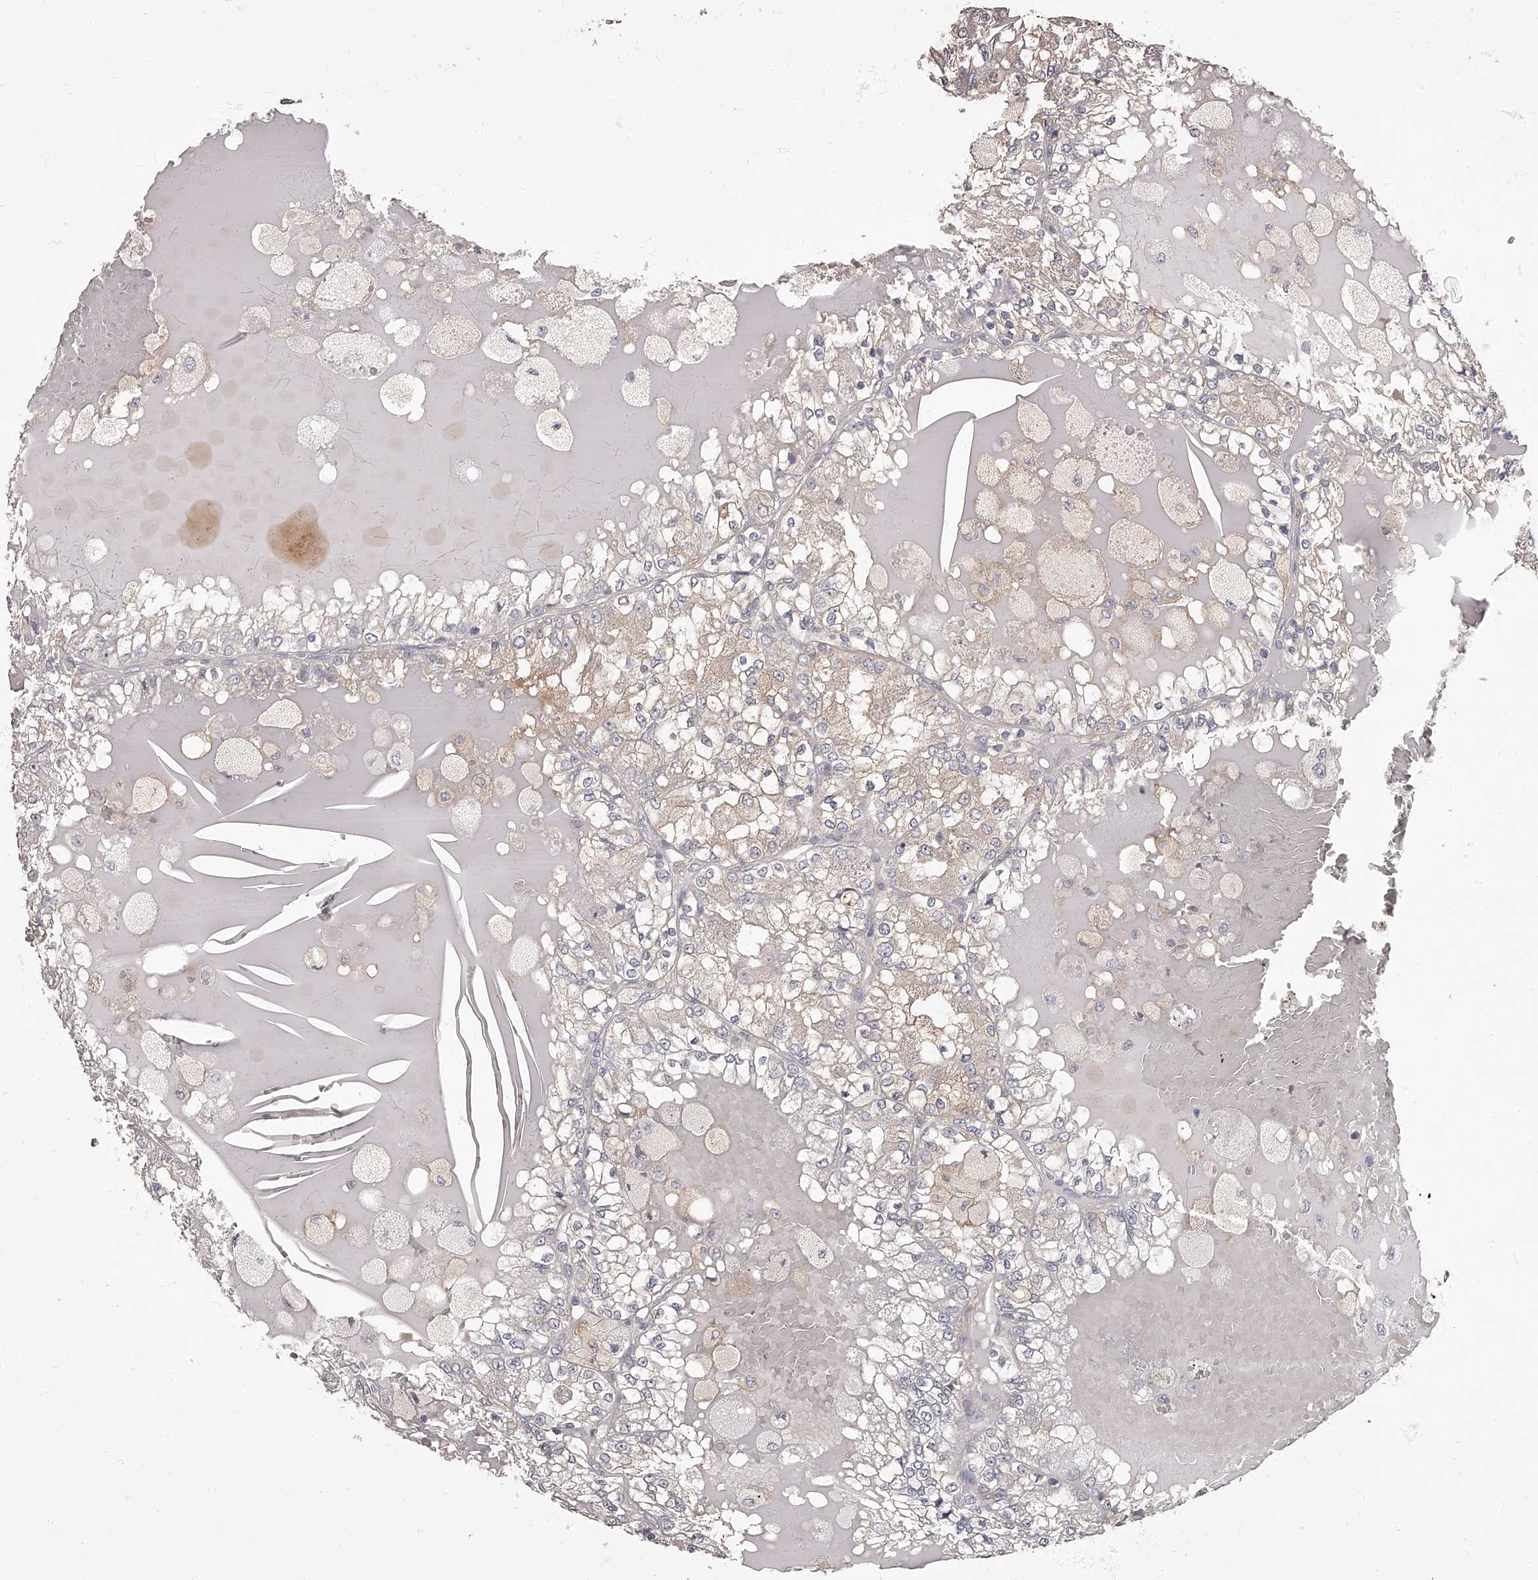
{"staining": {"intensity": "weak", "quantity": "<25%", "location": "cytoplasmic/membranous"}, "tissue": "renal cancer", "cell_type": "Tumor cells", "image_type": "cancer", "snomed": [{"axis": "morphology", "description": "Adenocarcinoma, NOS"}, {"axis": "topography", "description": "Kidney"}], "caption": "Tumor cells are negative for brown protein staining in adenocarcinoma (renal).", "gene": "APEH", "patient": {"sex": "female", "age": 56}}